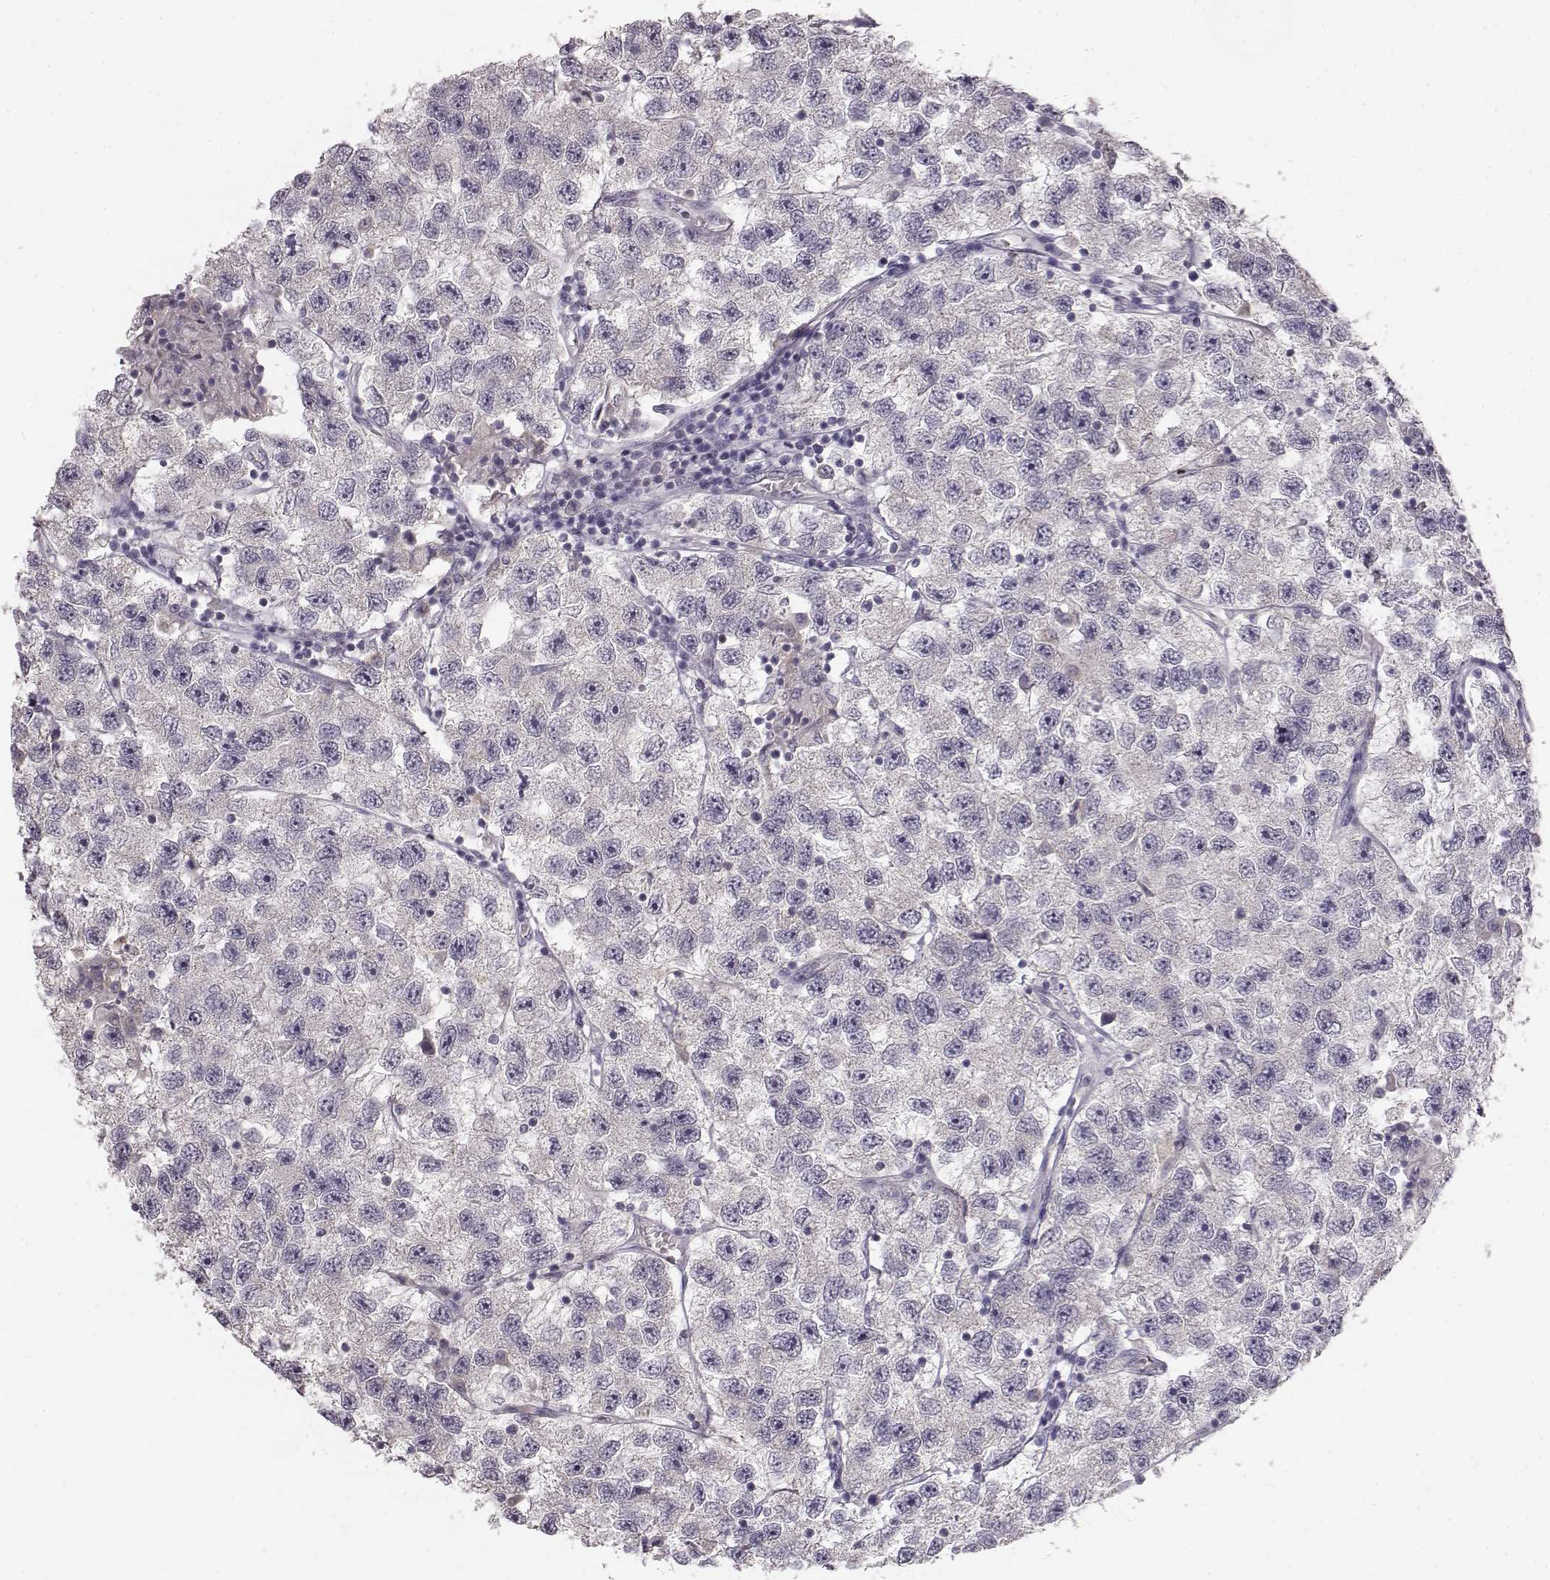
{"staining": {"intensity": "negative", "quantity": "none", "location": "none"}, "tissue": "testis cancer", "cell_type": "Tumor cells", "image_type": "cancer", "snomed": [{"axis": "morphology", "description": "Seminoma, NOS"}, {"axis": "topography", "description": "Testis"}], "caption": "This is an immunohistochemistry photomicrograph of human testis cancer (seminoma). There is no positivity in tumor cells.", "gene": "BFSP2", "patient": {"sex": "male", "age": 26}}